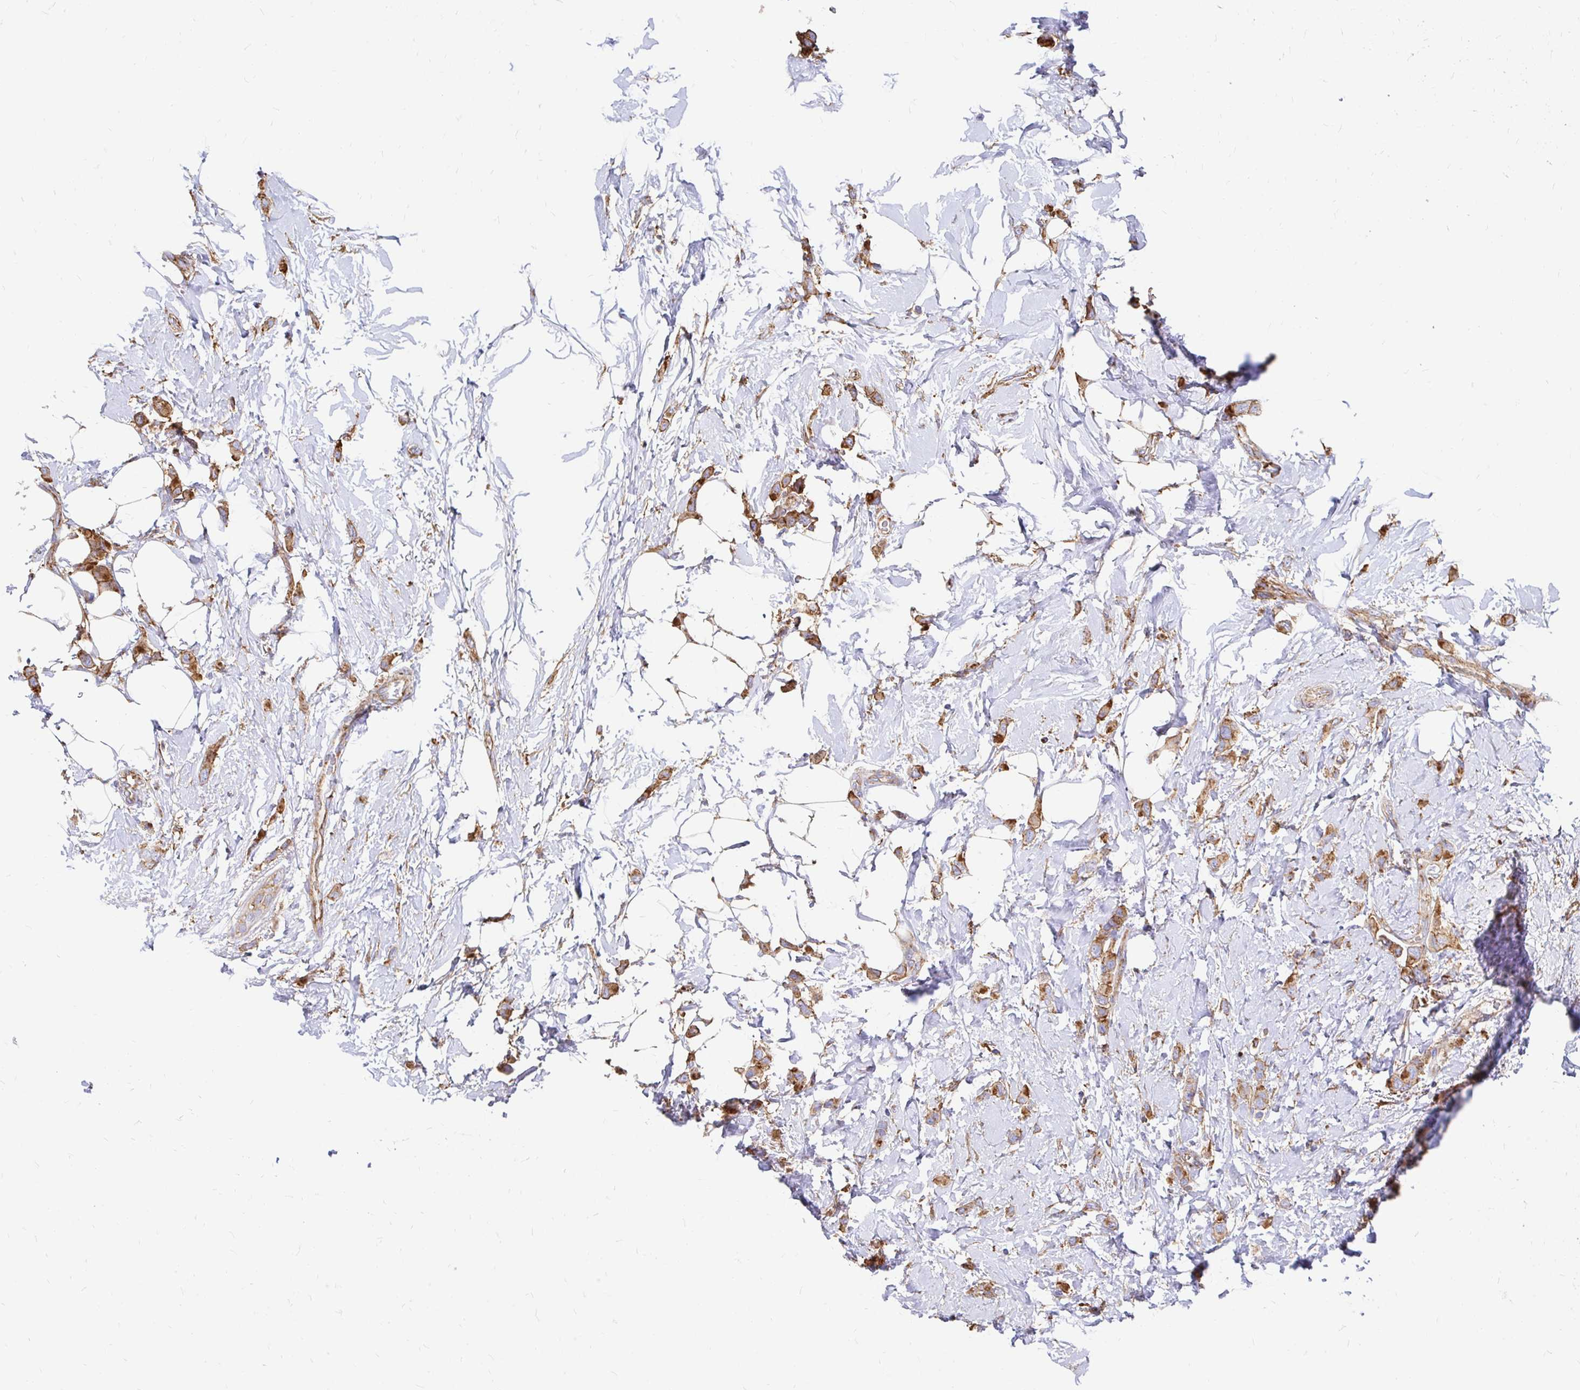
{"staining": {"intensity": "strong", "quantity": ">75%", "location": "cytoplasmic/membranous"}, "tissue": "breast cancer", "cell_type": "Tumor cells", "image_type": "cancer", "snomed": [{"axis": "morphology", "description": "Lobular carcinoma"}, {"axis": "topography", "description": "Breast"}], "caption": "Tumor cells display high levels of strong cytoplasmic/membranous positivity in about >75% of cells in human breast cancer (lobular carcinoma).", "gene": "CLTC", "patient": {"sex": "female", "age": 66}}